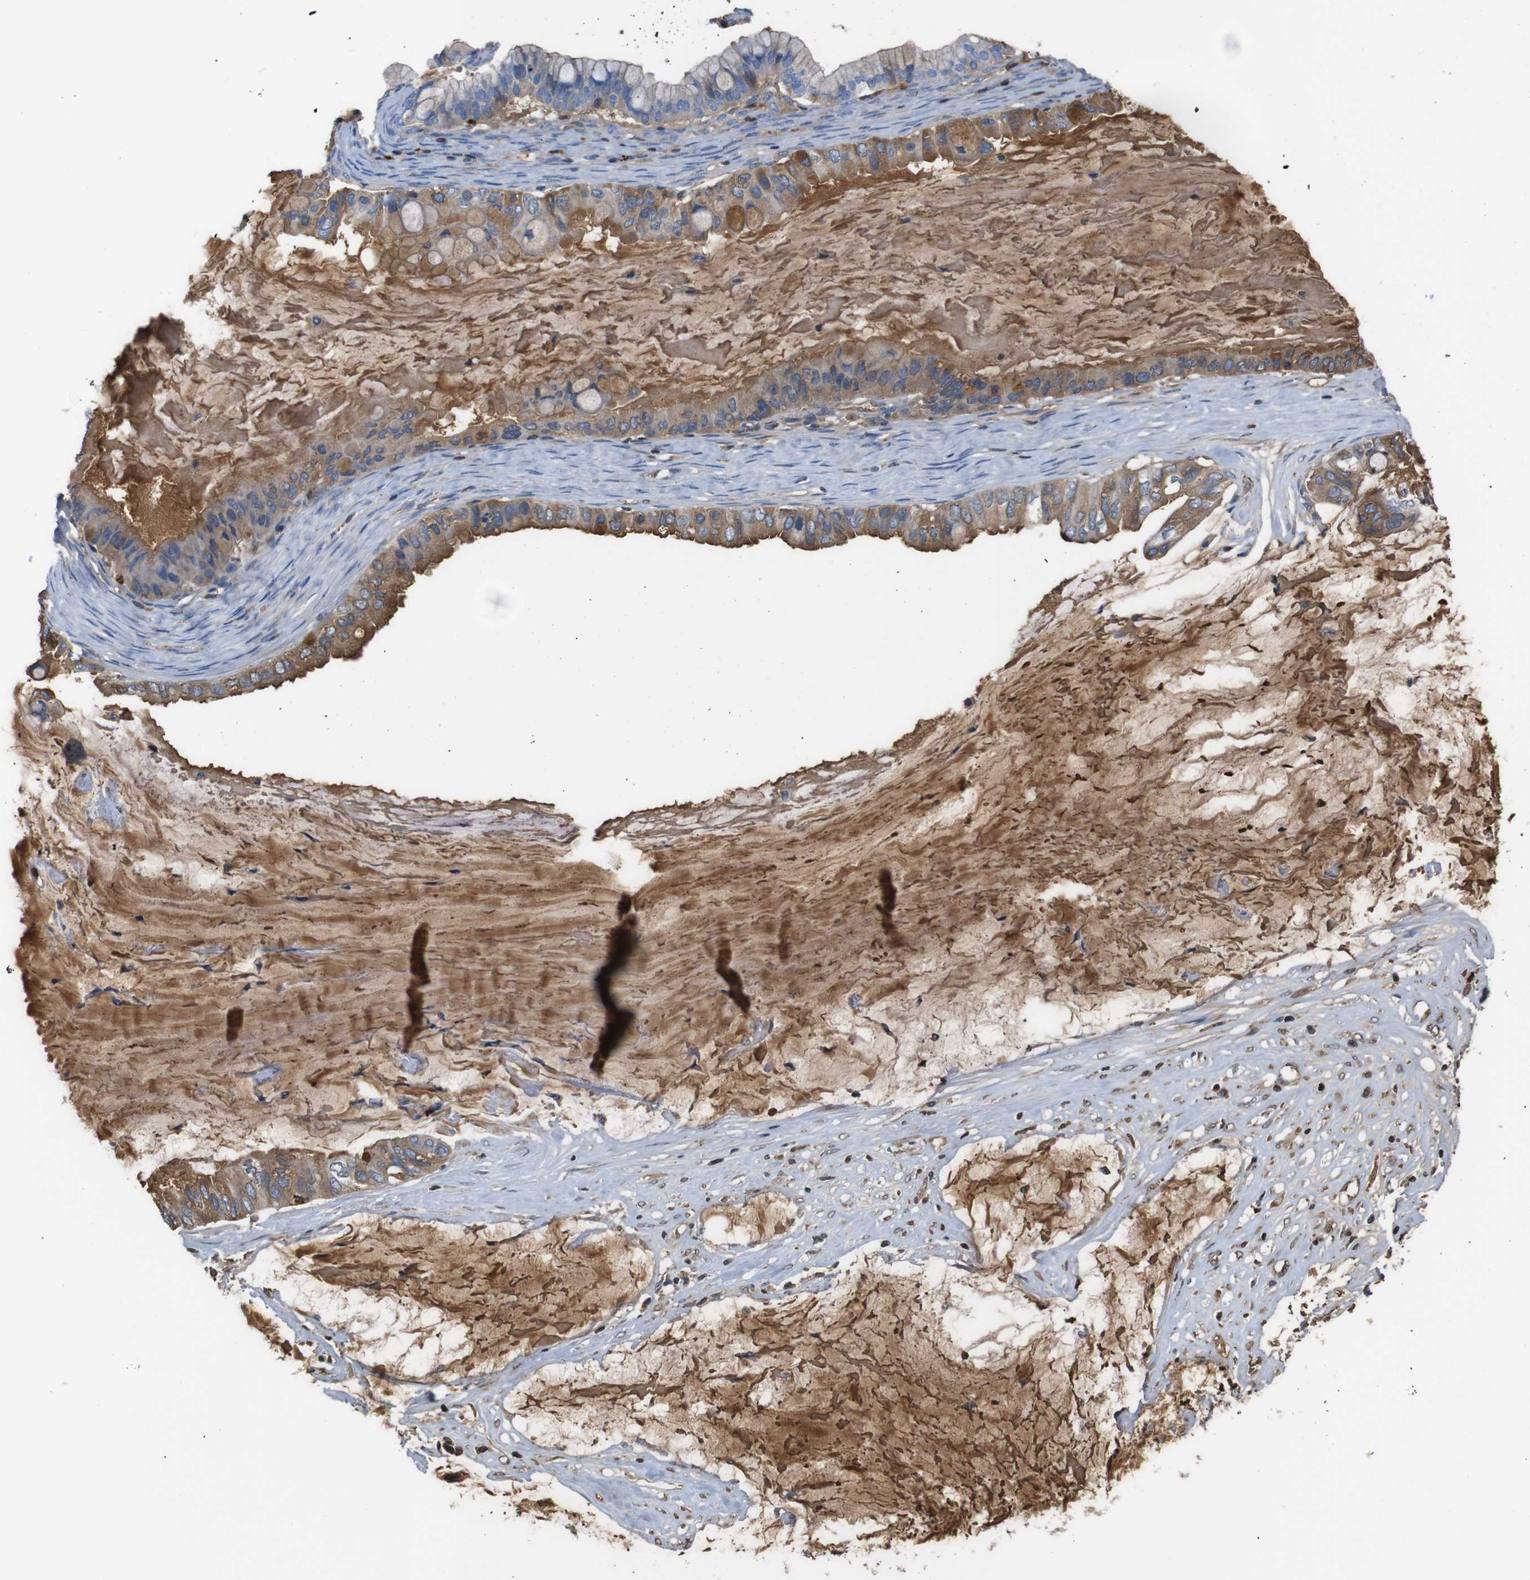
{"staining": {"intensity": "moderate", "quantity": "25%-75%", "location": "cytoplasmic/membranous"}, "tissue": "ovarian cancer", "cell_type": "Tumor cells", "image_type": "cancer", "snomed": [{"axis": "morphology", "description": "Cystadenocarcinoma, mucinous, NOS"}, {"axis": "topography", "description": "Ovary"}], "caption": "A brown stain shows moderate cytoplasmic/membranous positivity of a protein in ovarian cancer (mucinous cystadenocarcinoma) tumor cells.", "gene": "SERPINA1", "patient": {"sex": "female", "age": 80}}